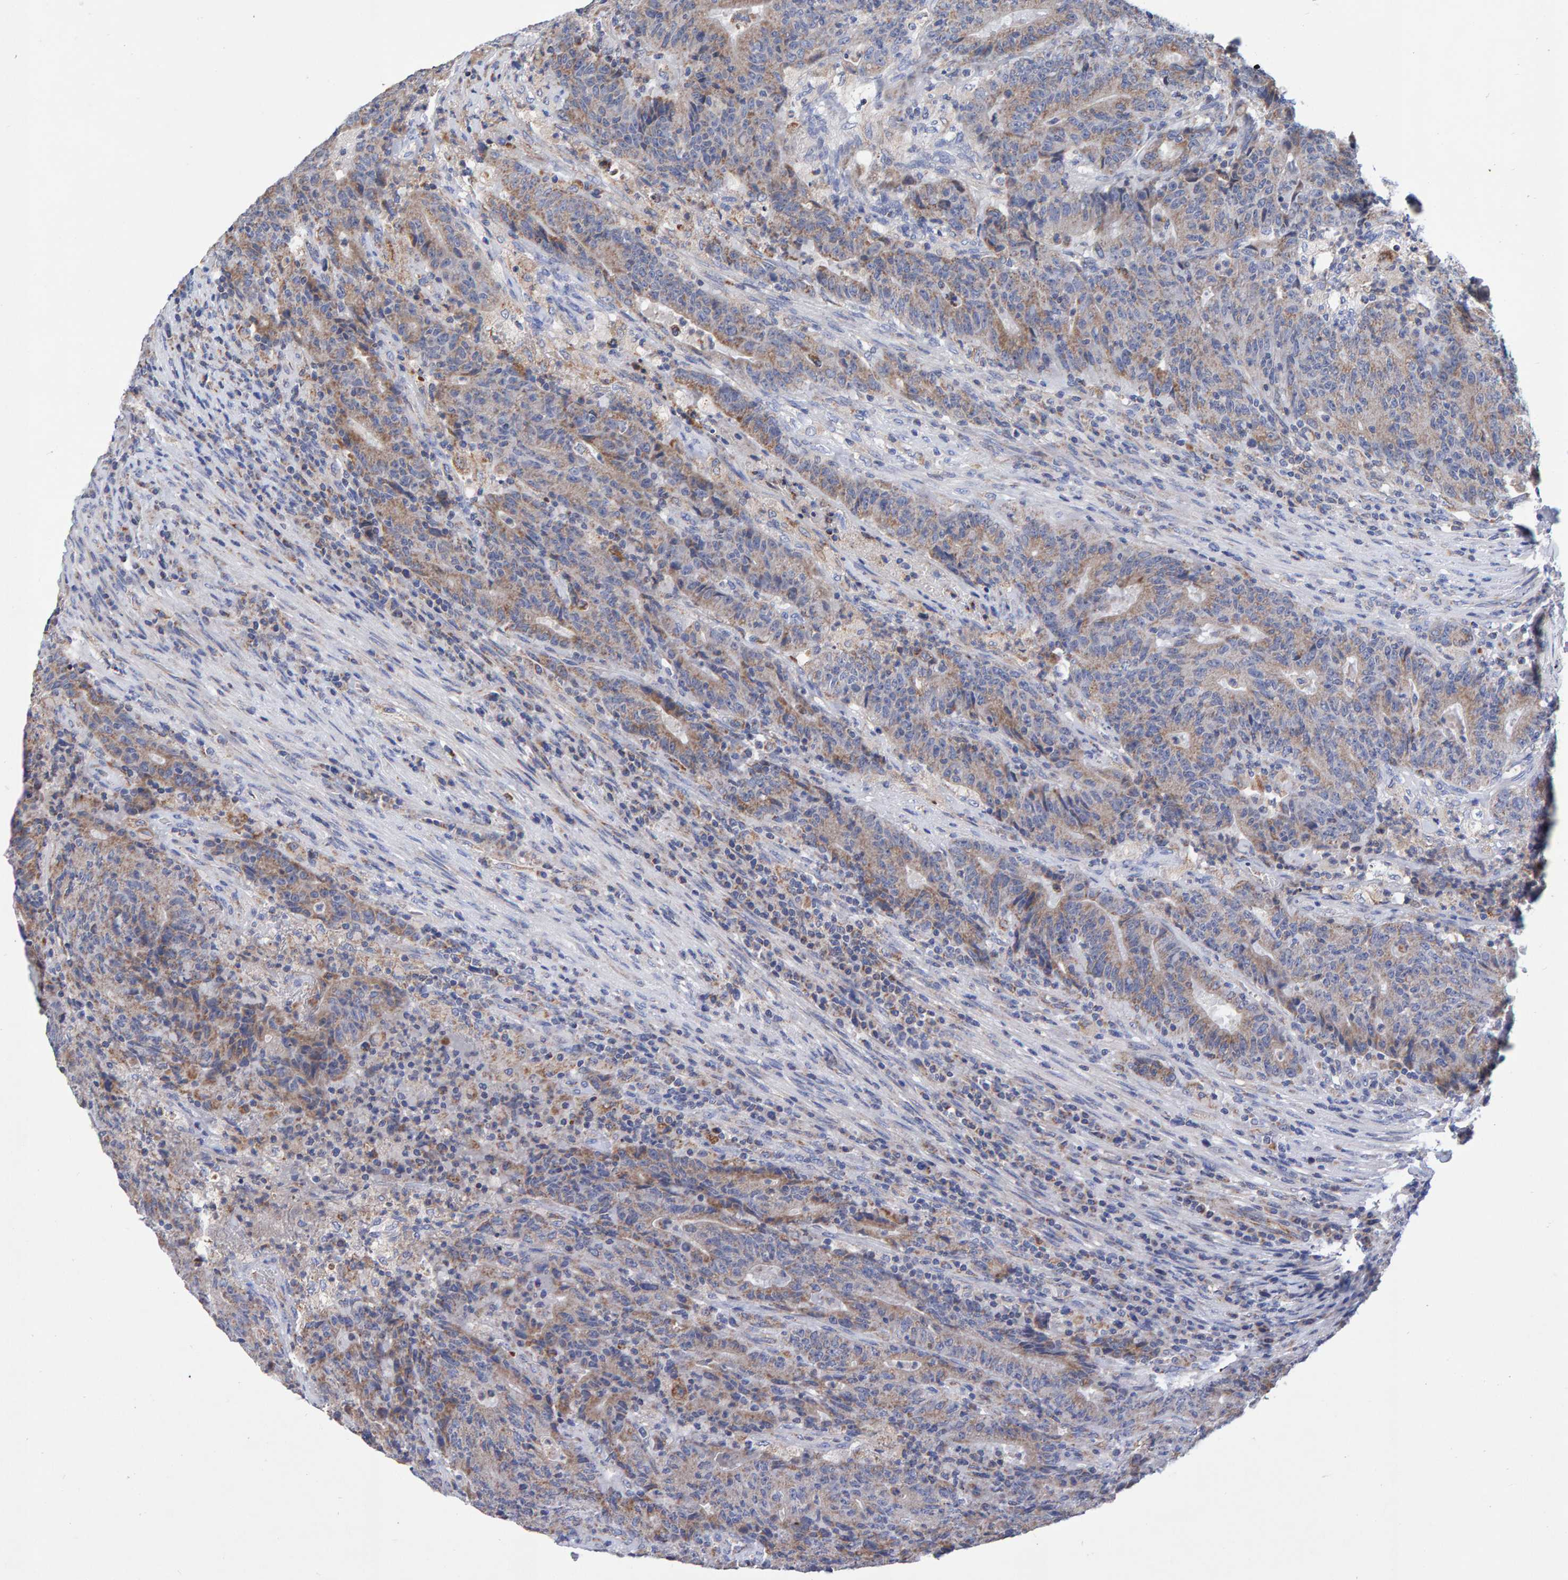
{"staining": {"intensity": "moderate", "quantity": "25%-75%", "location": "cytoplasmic/membranous"}, "tissue": "colorectal cancer", "cell_type": "Tumor cells", "image_type": "cancer", "snomed": [{"axis": "morphology", "description": "Normal tissue, NOS"}, {"axis": "morphology", "description": "Adenocarcinoma, NOS"}, {"axis": "topography", "description": "Colon"}], "caption": "This is an image of IHC staining of colorectal cancer, which shows moderate expression in the cytoplasmic/membranous of tumor cells.", "gene": "EFR3A", "patient": {"sex": "female", "age": 75}}